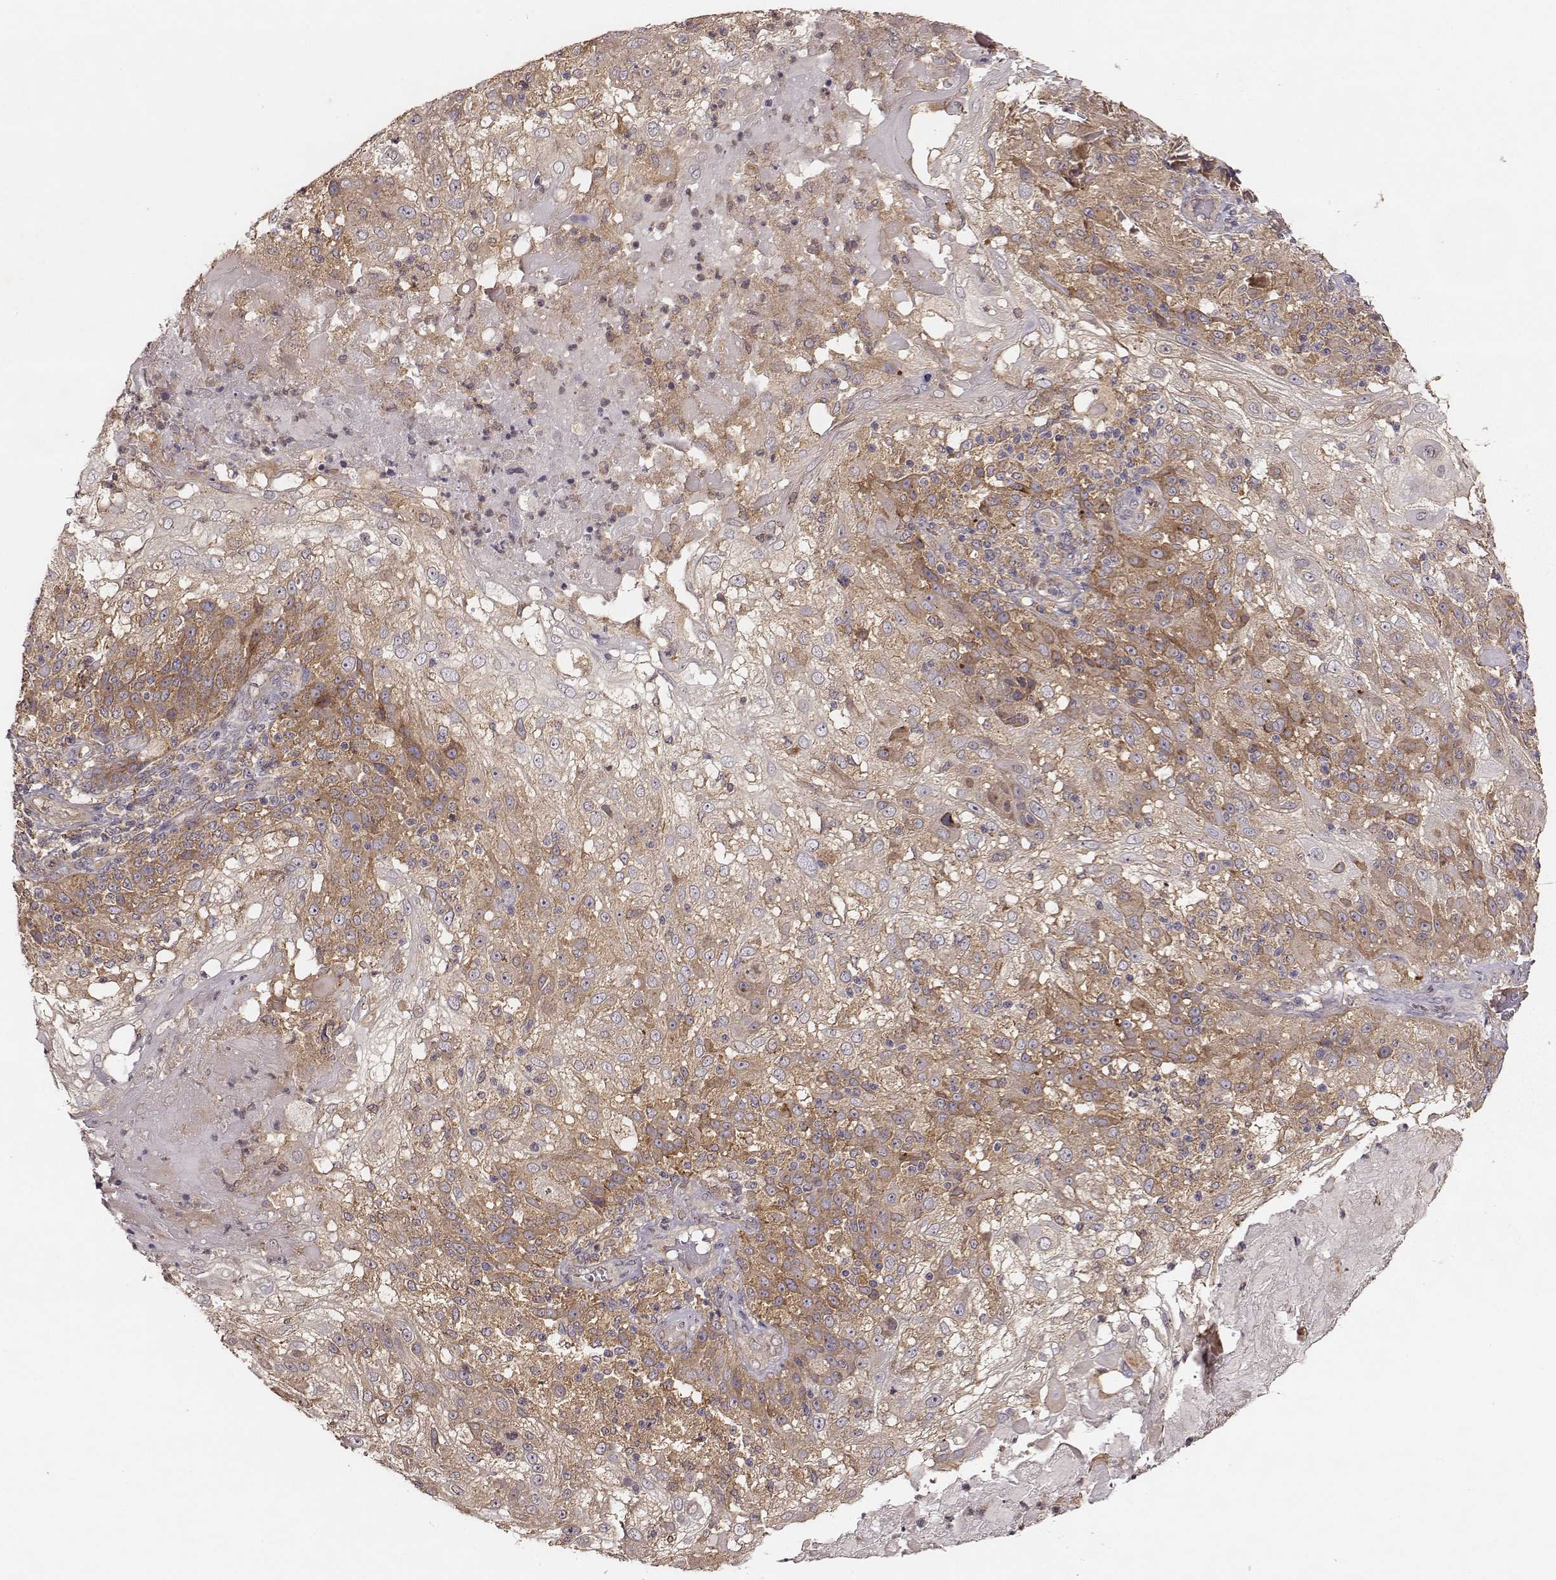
{"staining": {"intensity": "moderate", "quantity": ">75%", "location": "cytoplasmic/membranous"}, "tissue": "skin cancer", "cell_type": "Tumor cells", "image_type": "cancer", "snomed": [{"axis": "morphology", "description": "Normal tissue, NOS"}, {"axis": "morphology", "description": "Squamous cell carcinoma, NOS"}, {"axis": "topography", "description": "Skin"}], "caption": "IHC micrograph of human skin squamous cell carcinoma stained for a protein (brown), which reveals medium levels of moderate cytoplasmic/membranous staining in approximately >75% of tumor cells.", "gene": "VPS26A", "patient": {"sex": "female", "age": 83}}